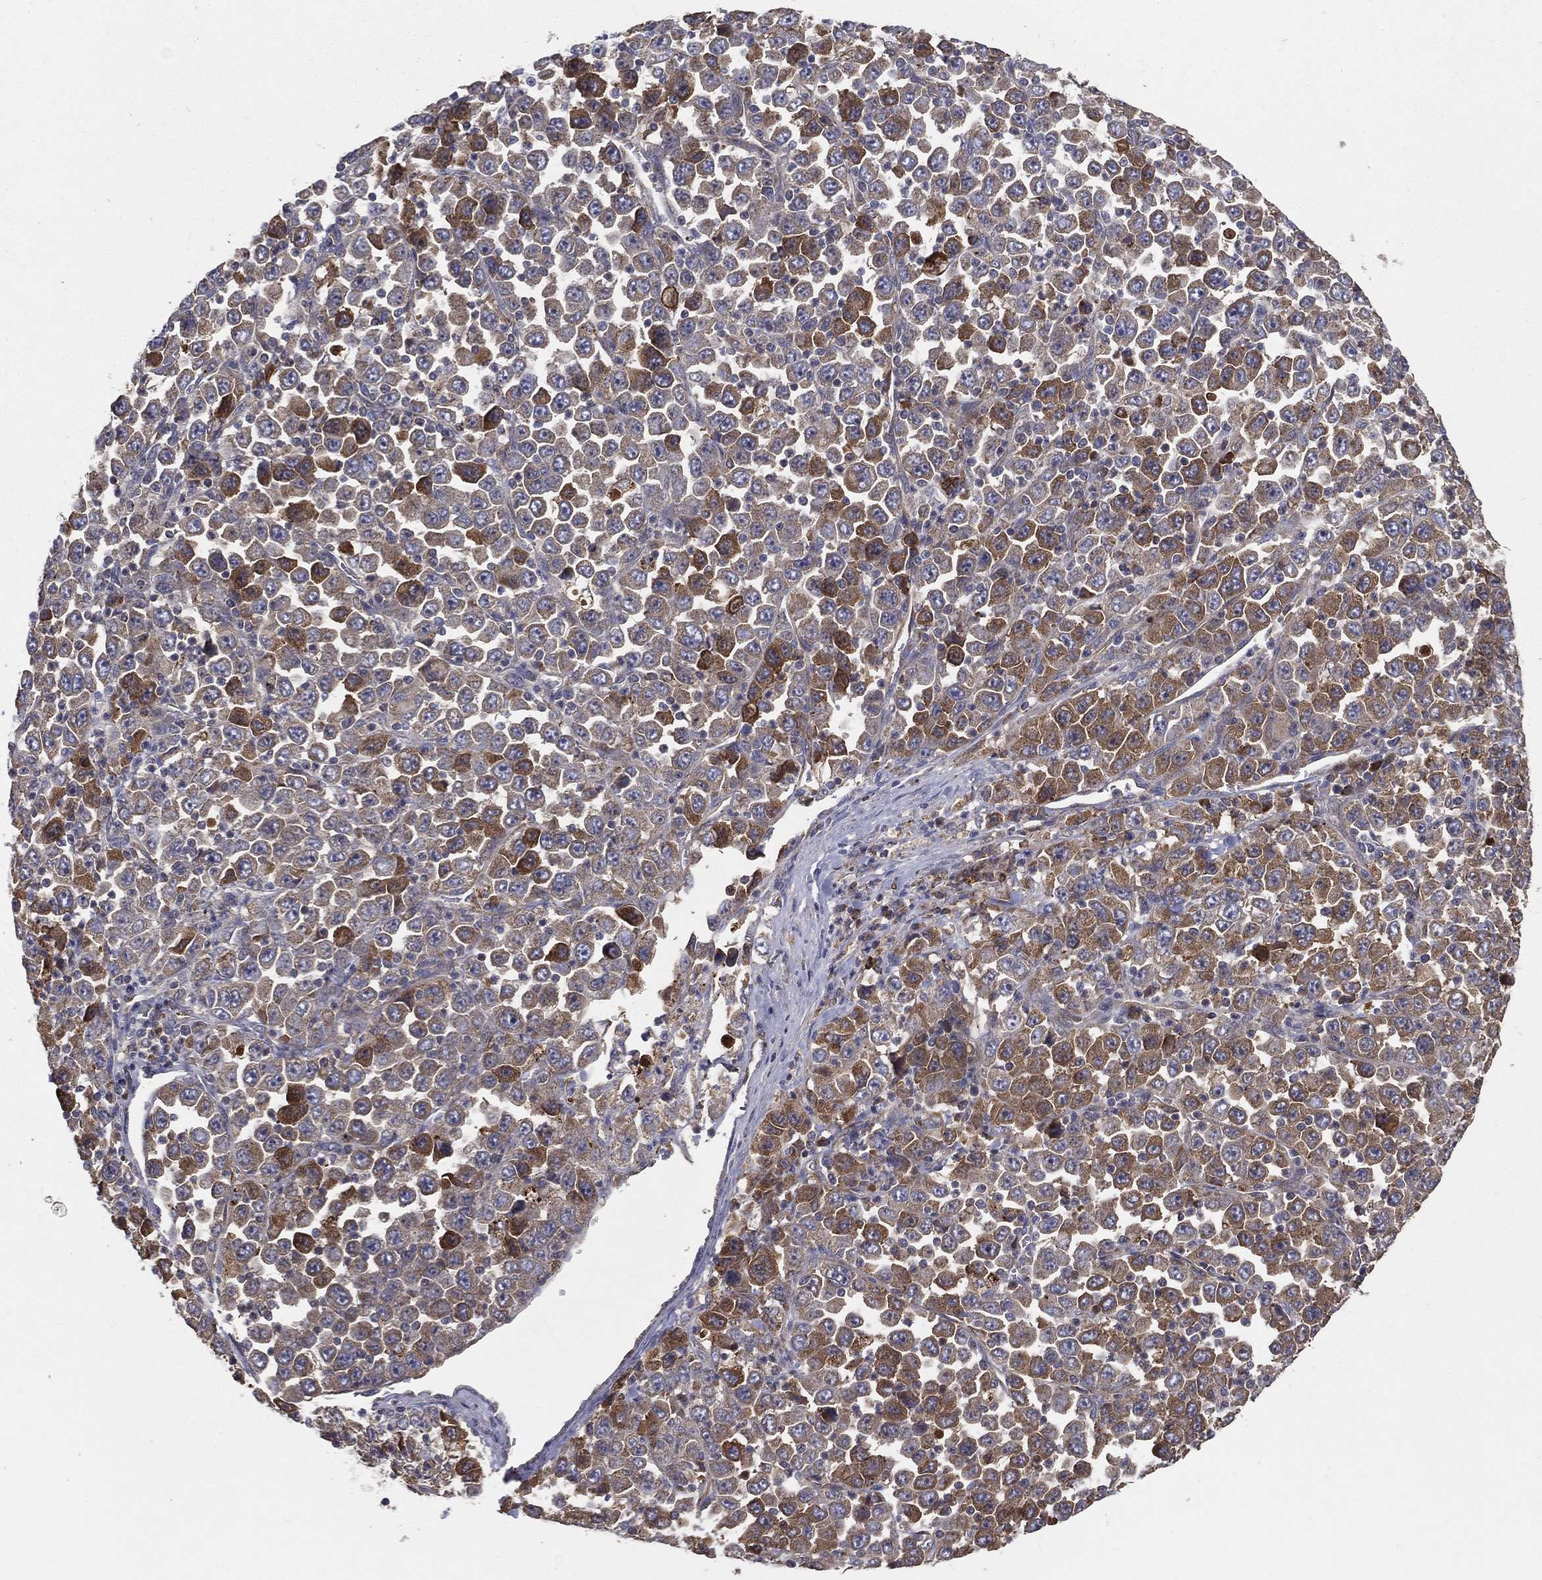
{"staining": {"intensity": "moderate", "quantity": "<25%", "location": "cytoplasmic/membranous"}, "tissue": "stomach cancer", "cell_type": "Tumor cells", "image_type": "cancer", "snomed": [{"axis": "morphology", "description": "Normal tissue, NOS"}, {"axis": "morphology", "description": "Adenocarcinoma, NOS"}, {"axis": "topography", "description": "Stomach, upper"}, {"axis": "topography", "description": "Stomach"}], "caption": "IHC of stomach adenocarcinoma shows low levels of moderate cytoplasmic/membranous positivity in approximately <25% of tumor cells.", "gene": "MT-ND1", "patient": {"sex": "male", "age": 59}}